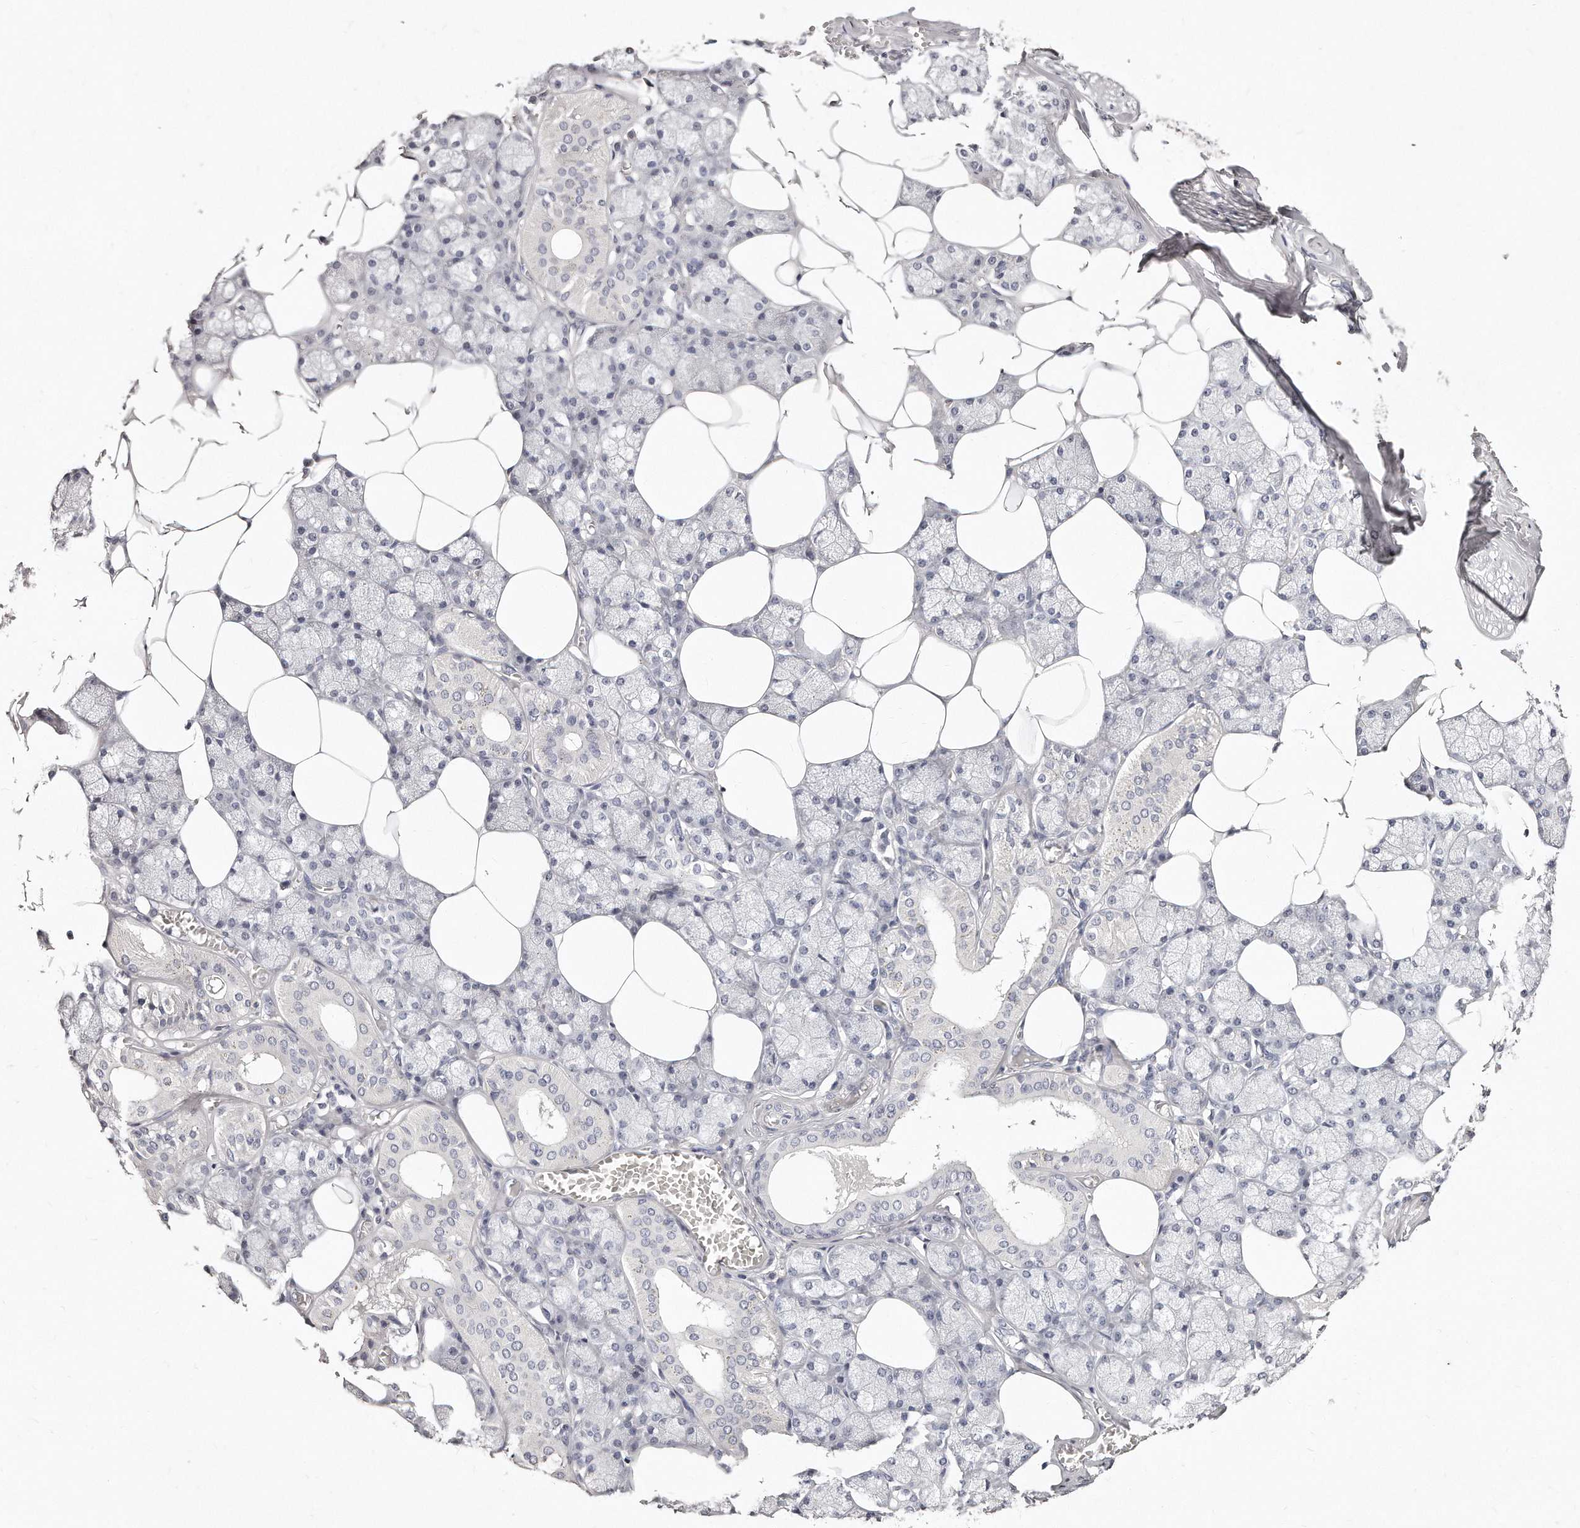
{"staining": {"intensity": "negative", "quantity": "none", "location": "none"}, "tissue": "salivary gland", "cell_type": "Glandular cells", "image_type": "normal", "snomed": [{"axis": "morphology", "description": "Normal tissue, NOS"}, {"axis": "topography", "description": "Salivary gland"}], "caption": "Photomicrograph shows no protein positivity in glandular cells of unremarkable salivary gland. (DAB (3,3'-diaminobenzidine) immunohistochemistry, high magnification).", "gene": "GDA", "patient": {"sex": "male", "age": 62}}